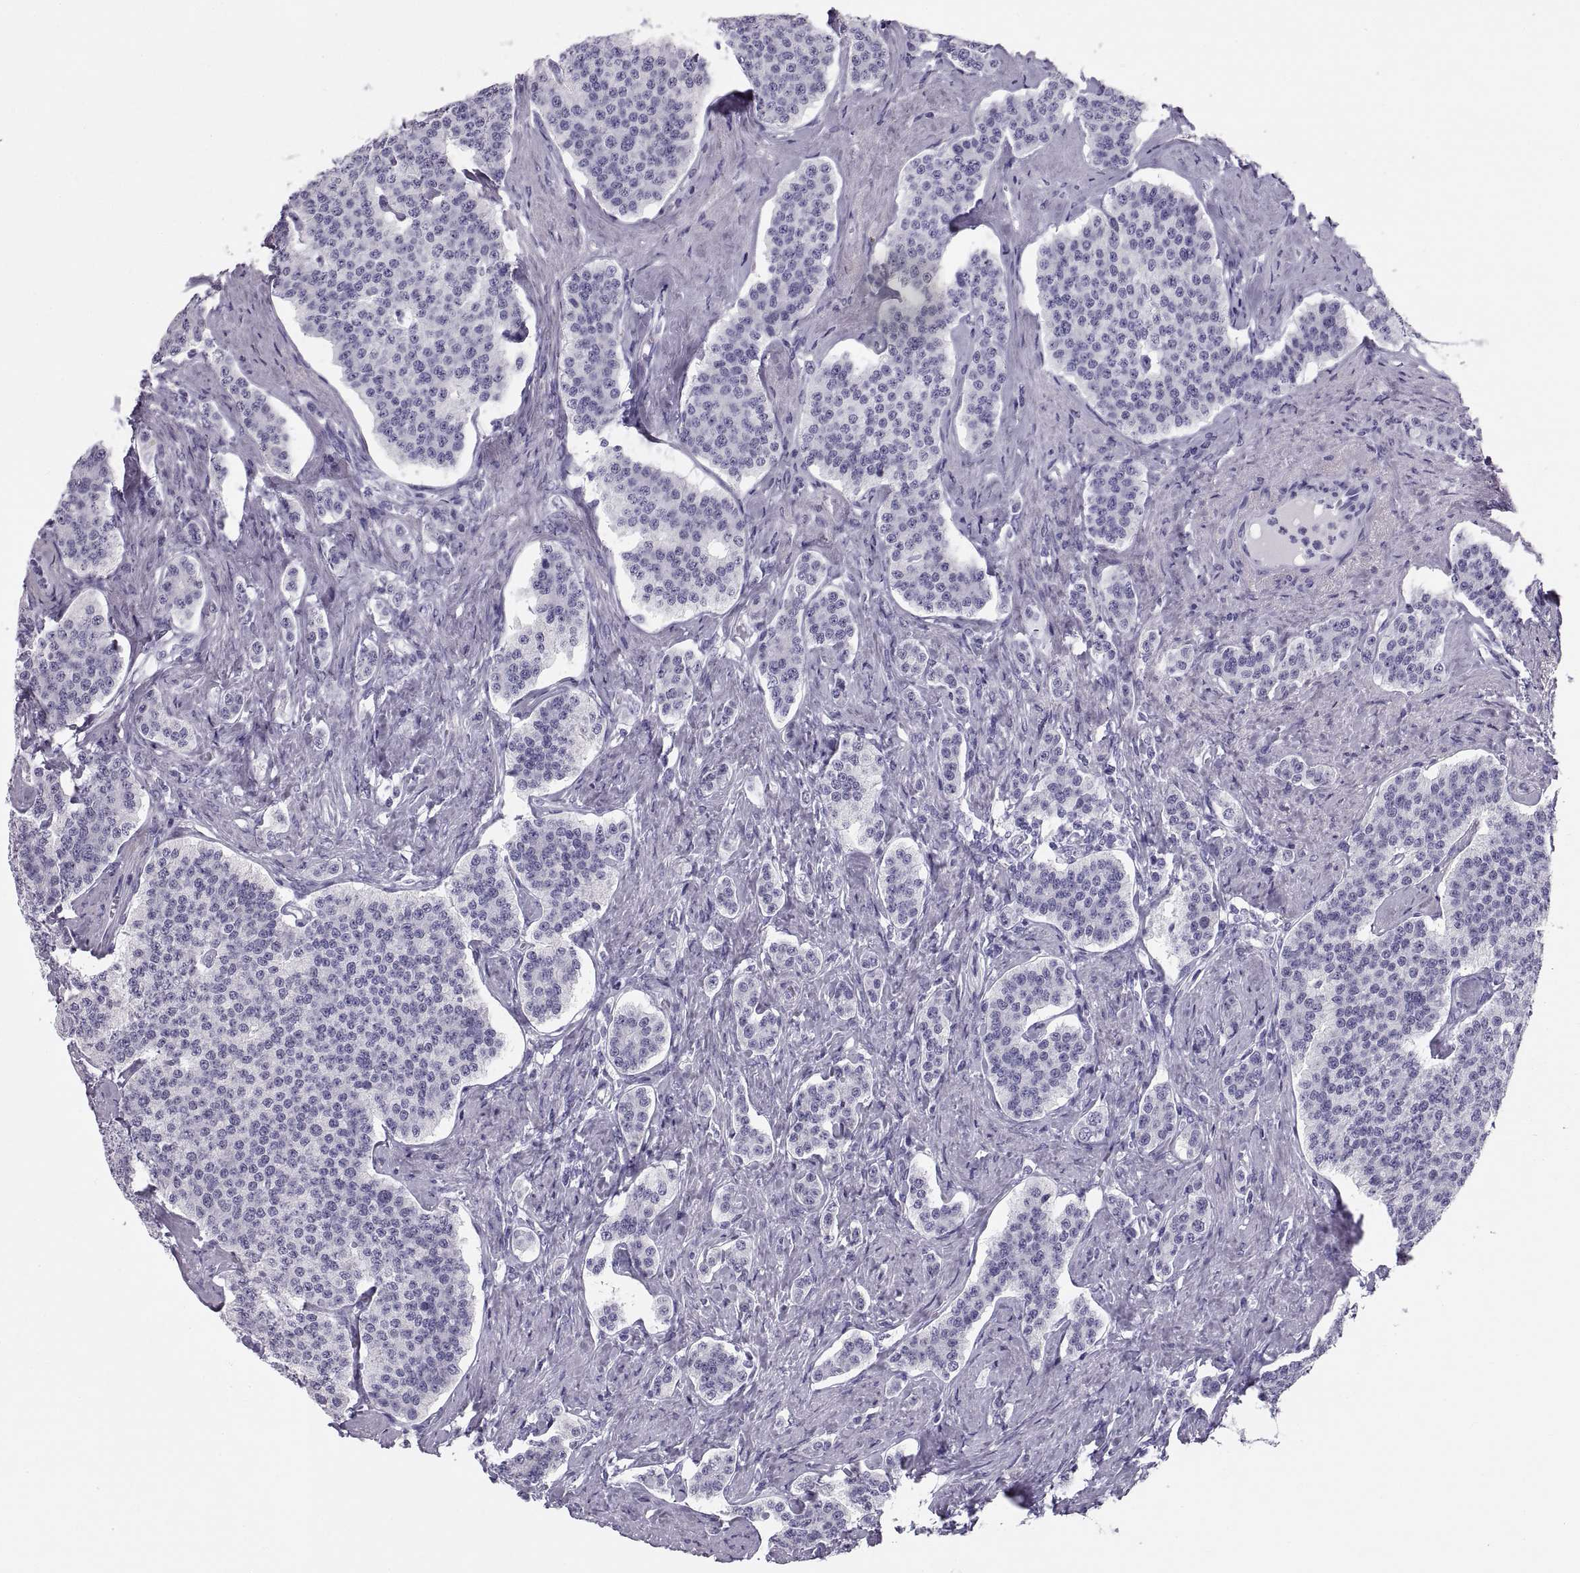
{"staining": {"intensity": "negative", "quantity": "none", "location": "none"}, "tissue": "carcinoid", "cell_type": "Tumor cells", "image_type": "cancer", "snomed": [{"axis": "morphology", "description": "Carcinoid, malignant, NOS"}, {"axis": "topography", "description": "Small intestine"}], "caption": "Histopathology image shows no protein staining in tumor cells of carcinoid (malignant) tissue. (Brightfield microscopy of DAB immunohistochemistry at high magnification).", "gene": "PAX2", "patient": {"sex": "female", "age": 58}}